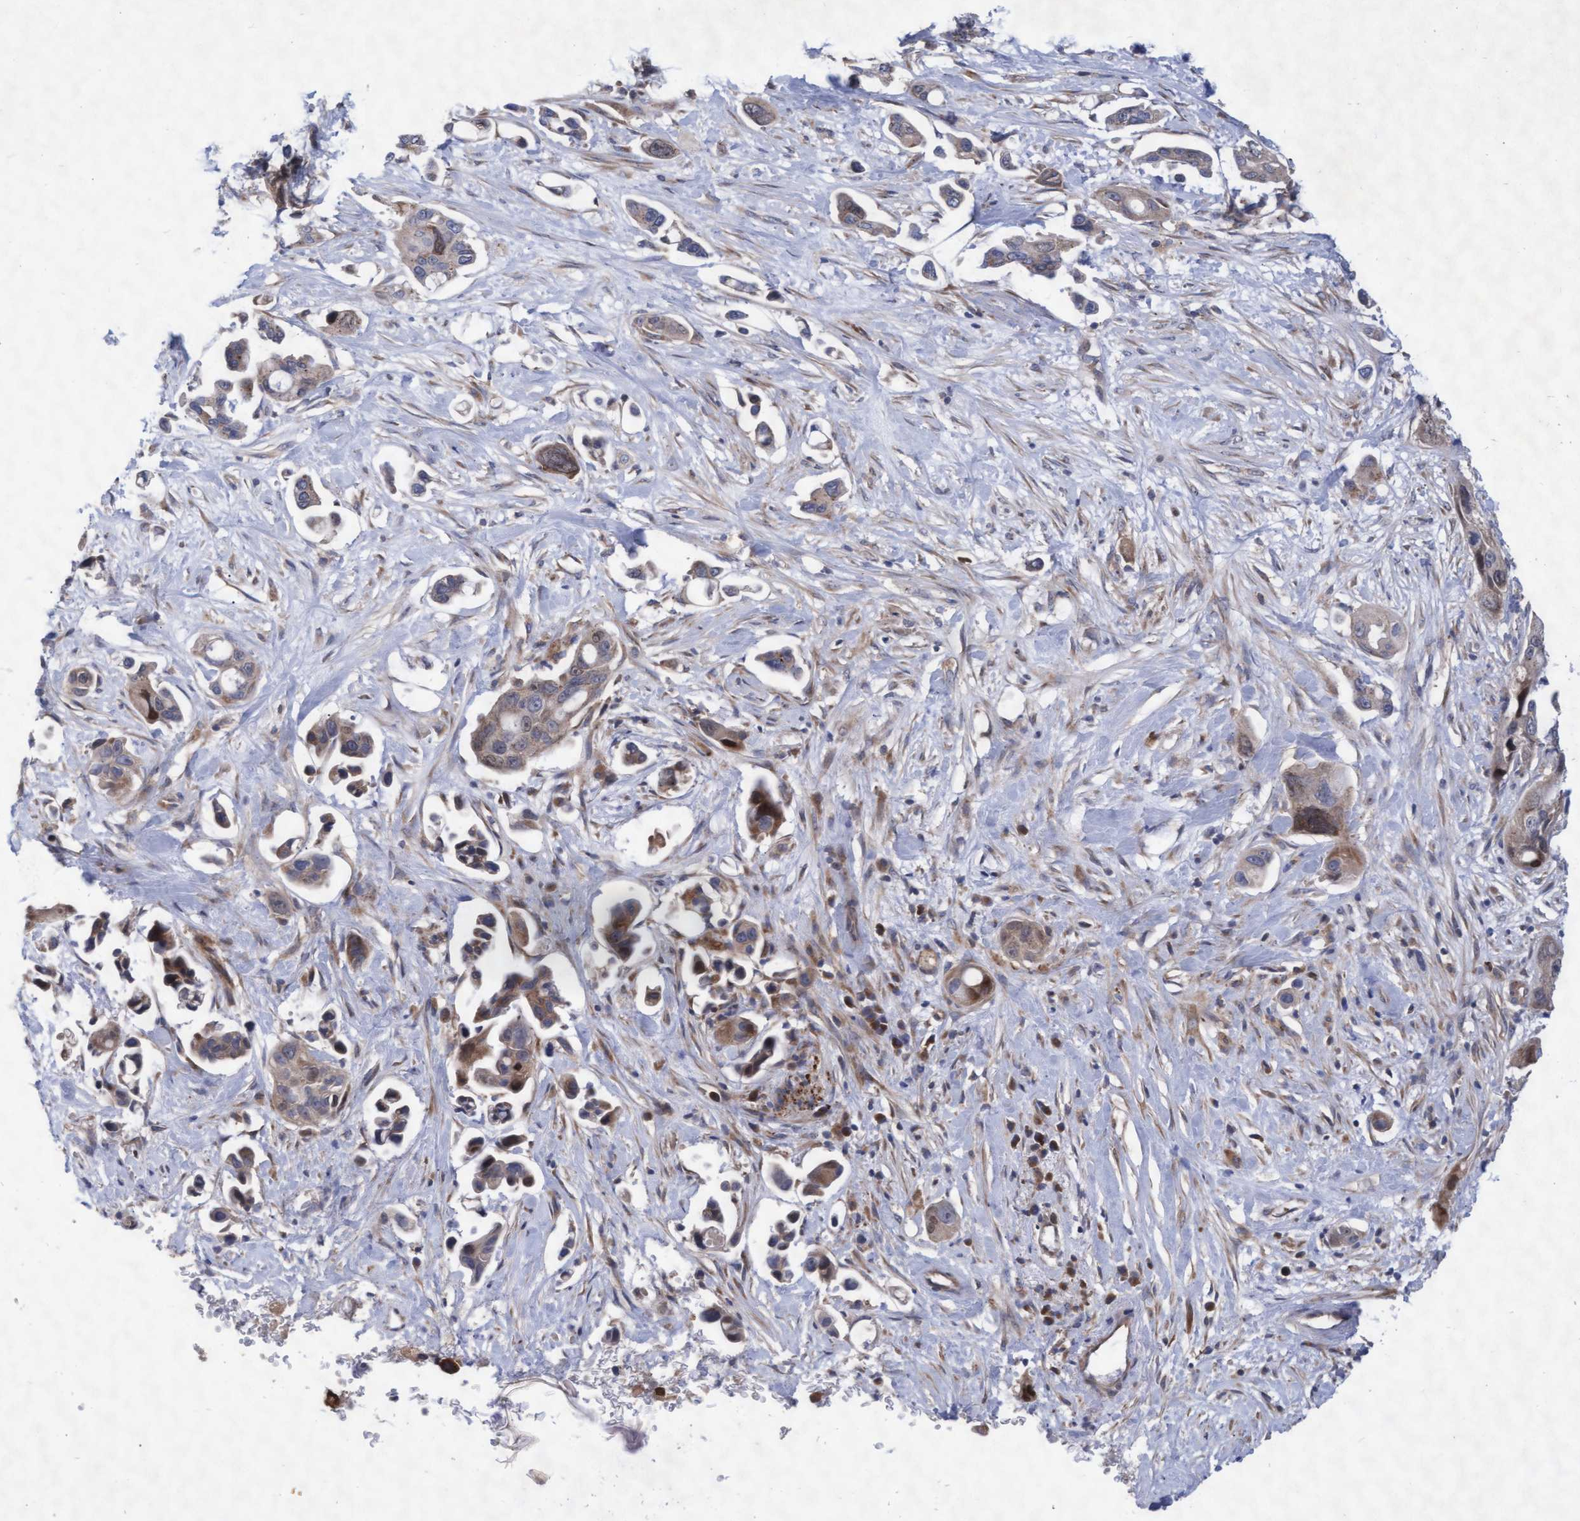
{"staining": {"intensity": "weak", "quantity": ">75%", "location": "cytoplasmic/membranous,nuclear"}, "tissue": "pancreatic cancer", "cell_type": "Tumor cells", "image_type": "cancer", "snomed": [{"axis": "morphology", "description": "Adenocarcinoma, NOS"}, {"axis": "topography", "description": "Pancreas"}], "caption": "Protein staining by IHC demonstrates weak cytoplasmic/membranous and nuclear staining in about >75% of tumor cells in pancreatic cancer.", "gene": "ABCF2", "patient": {"sex": "male", "age": 53}}